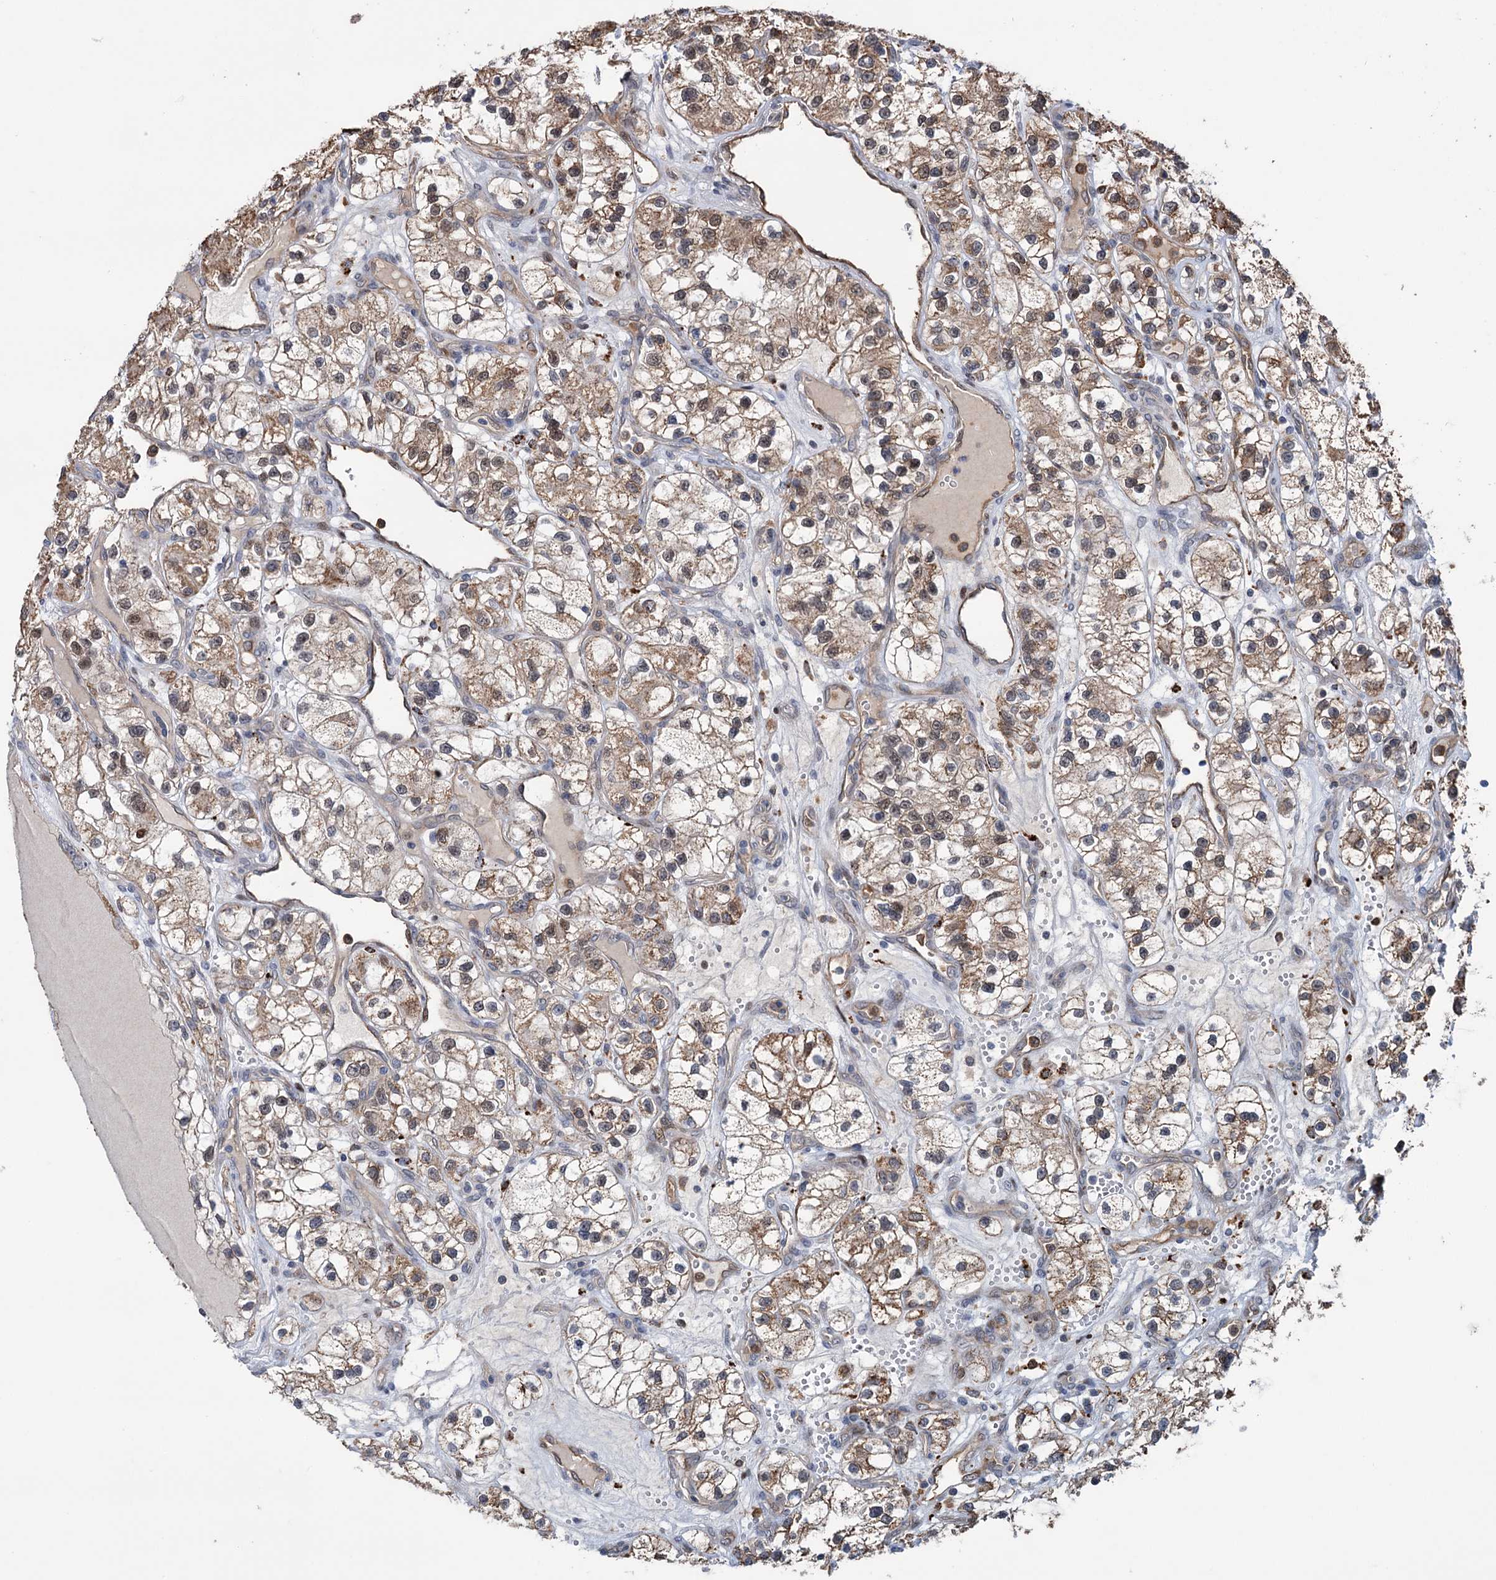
{"staining": {"intensity": "moderate", "quantity": ">75%", "location": "cytoplasmic/membranous"}, "tissue": "renal cancer", "cell_type": "Tumor cells", "image_type": "cancer", "snomed": [{"axis": "morphology", "description": "Adenocarcinoma, NOS"}, {"axis": "topography", "description": "Kidney"}], "caption": "DAB (3,3'-diaminobenzidine) immunohistochemical staining of renal adenocarcinoma reveals moderate cytoplasmic/membranous protein expression in about >75% of tumor cells.", "gene": "NCAPD2", "patient": {"sex": "female", "age": 57}}